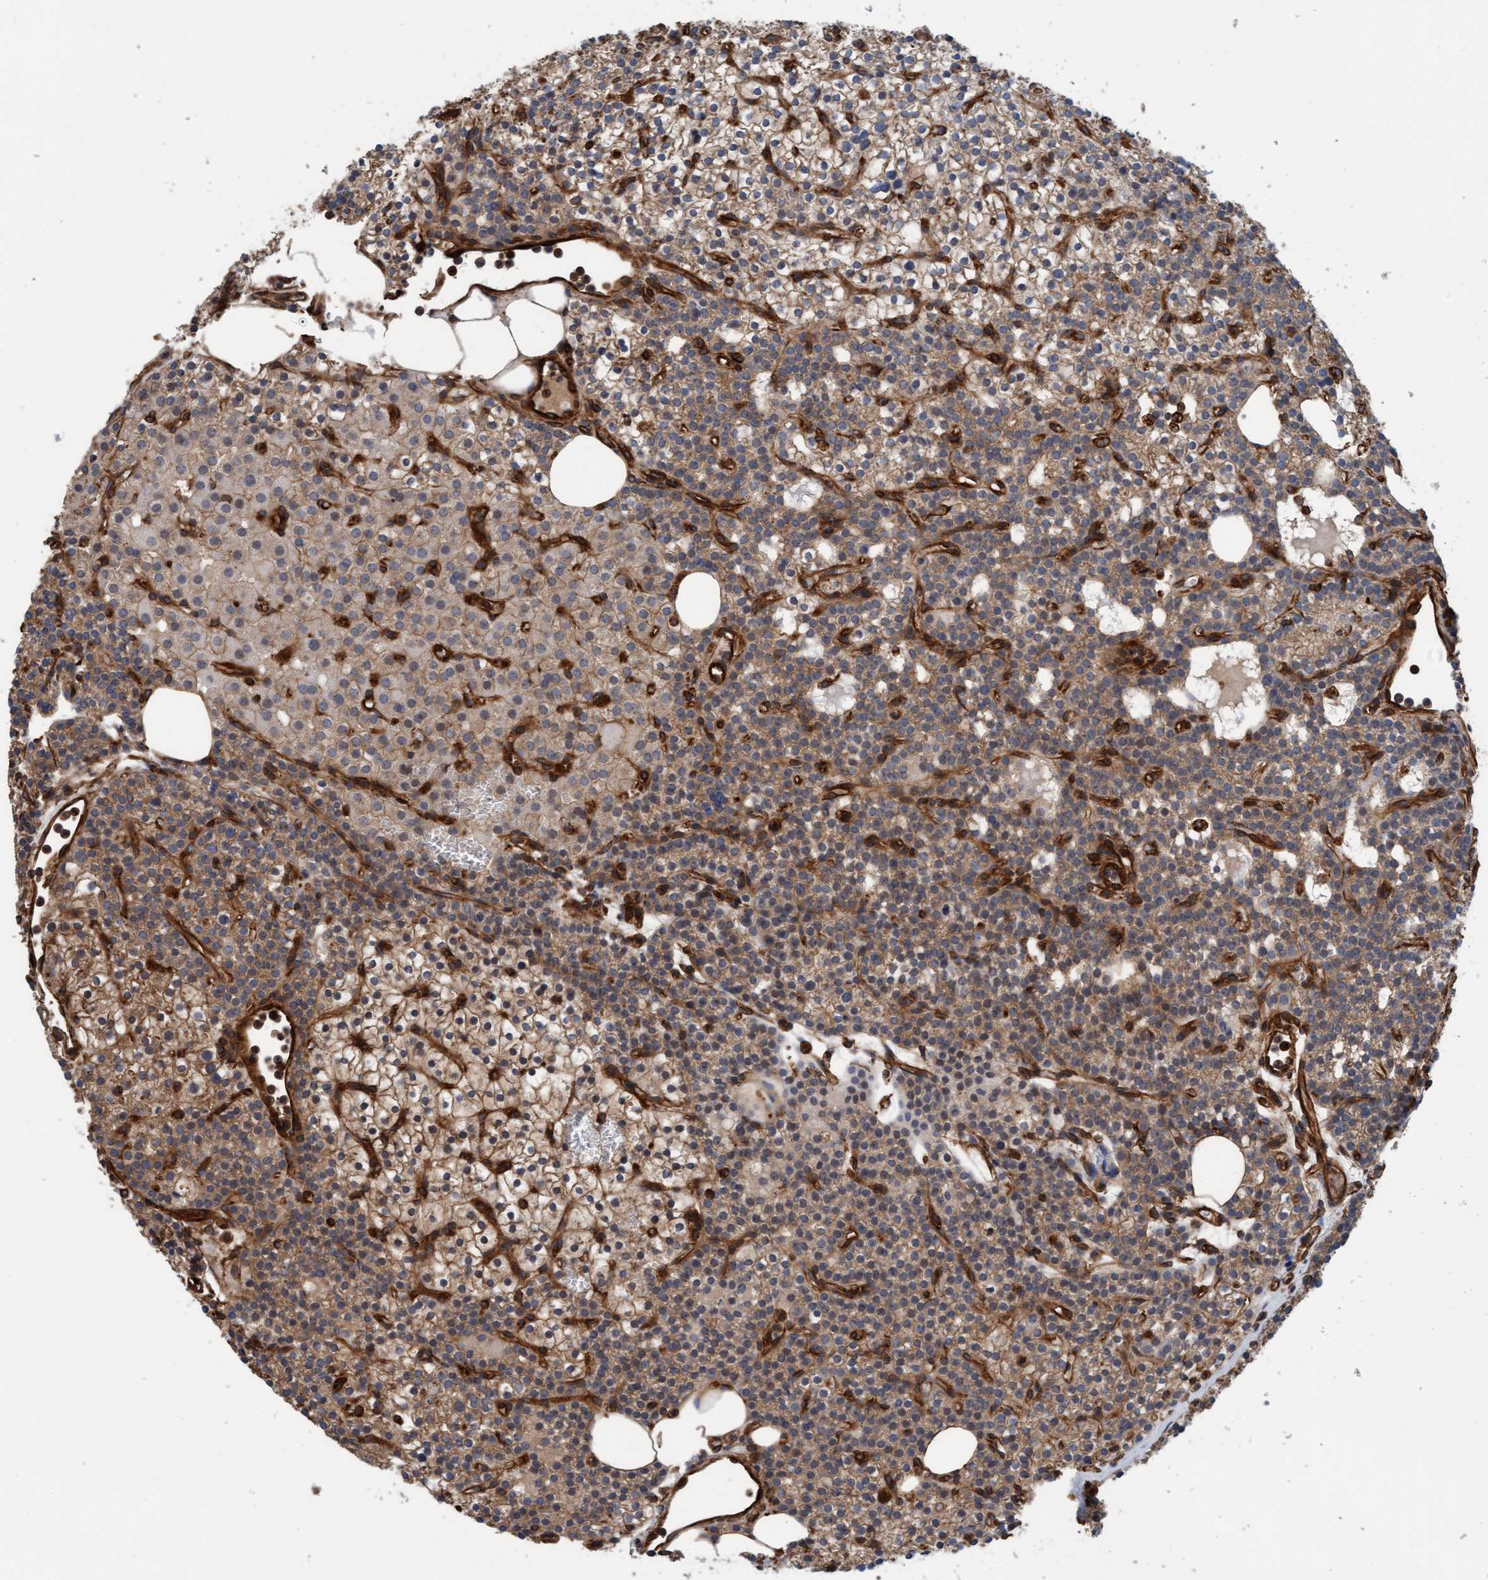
{"staining": {"intensity": "weak", "quantity": ">75%", "location": "cytoplasmic/membranous"}, "tissue": "parathyroid gland", "cell_type": "Glandular cells", "image_type": "normal", "snomed": [{"axis": "morphology", "description": "Normal tissue, NOS"}, {"axis": "morphology", "description": "Adenoma, NOS"}, {"axis": "topography", "description": "Parathyroid gland"}], "caption": "This photomicrograph displays unremarkable parathyroid gland stained with immunohistochemistry to label a protein in brown. The cytoplasmic/membranous of glandular cells show weak positivity for the protein. Nuclei are counter-stained blue.", "gene": "STXBP4", "patient": {"sex": "female", "age": 74}}